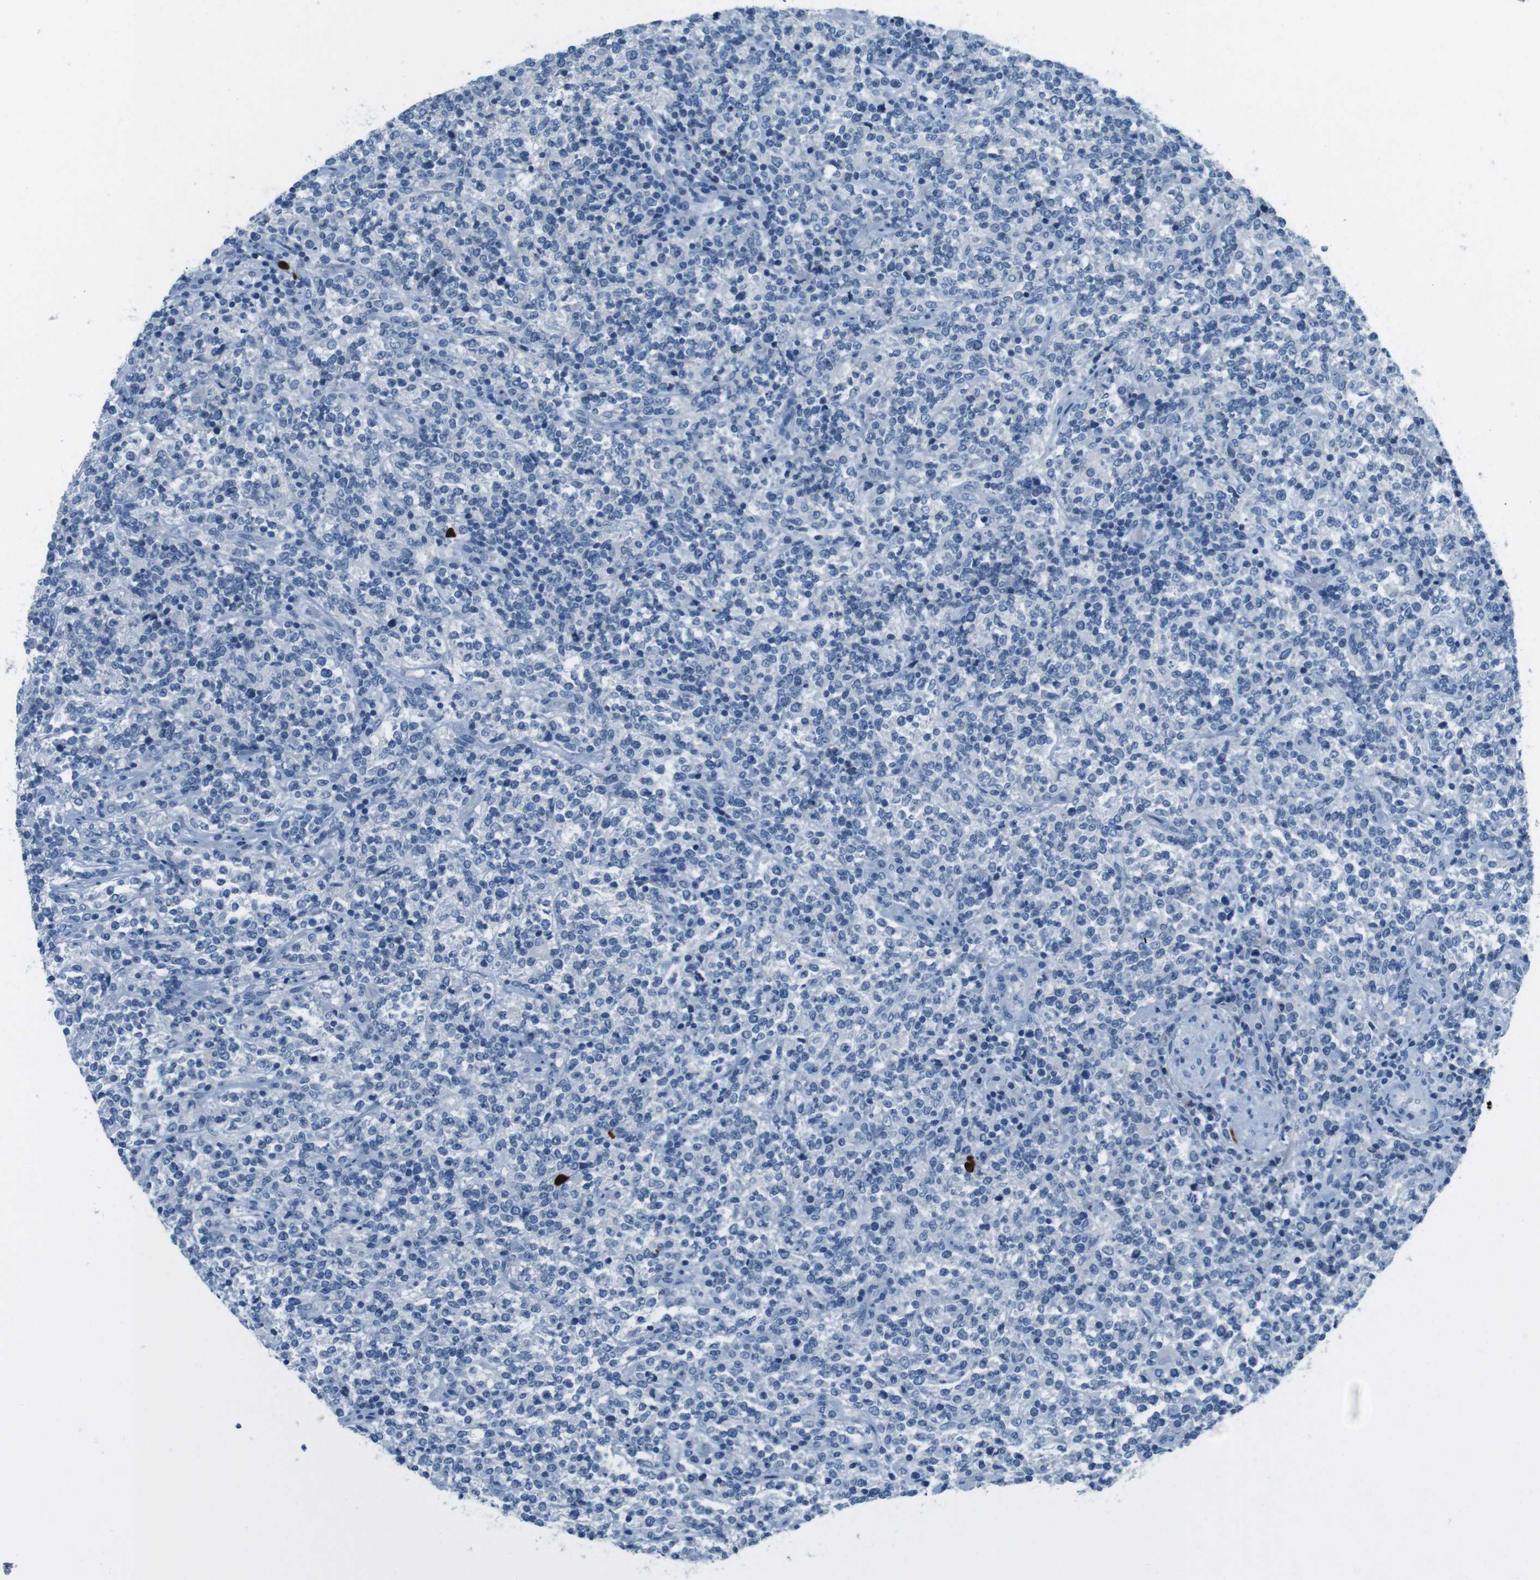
{"staining": {"intensity": "negative", "quantity": "none", "location": "none"}, "tissue": "lymphoma", "cell_type": "Tumor cells", "image_type": "cancer", "snomed": [{"axis": "morphology", "description": "Malignant lymphoma, non-Hodgkin's type, High grade"}, {"axis": "topography", "description": "Soft tissue"}], "caption": "The micrograph shows no staining of tumor cells in high-grade malignant lymphoma, non-Hodgkin's type.", "gene": "SLC35A3", "patient": {"sex": "male", "age": 18}}